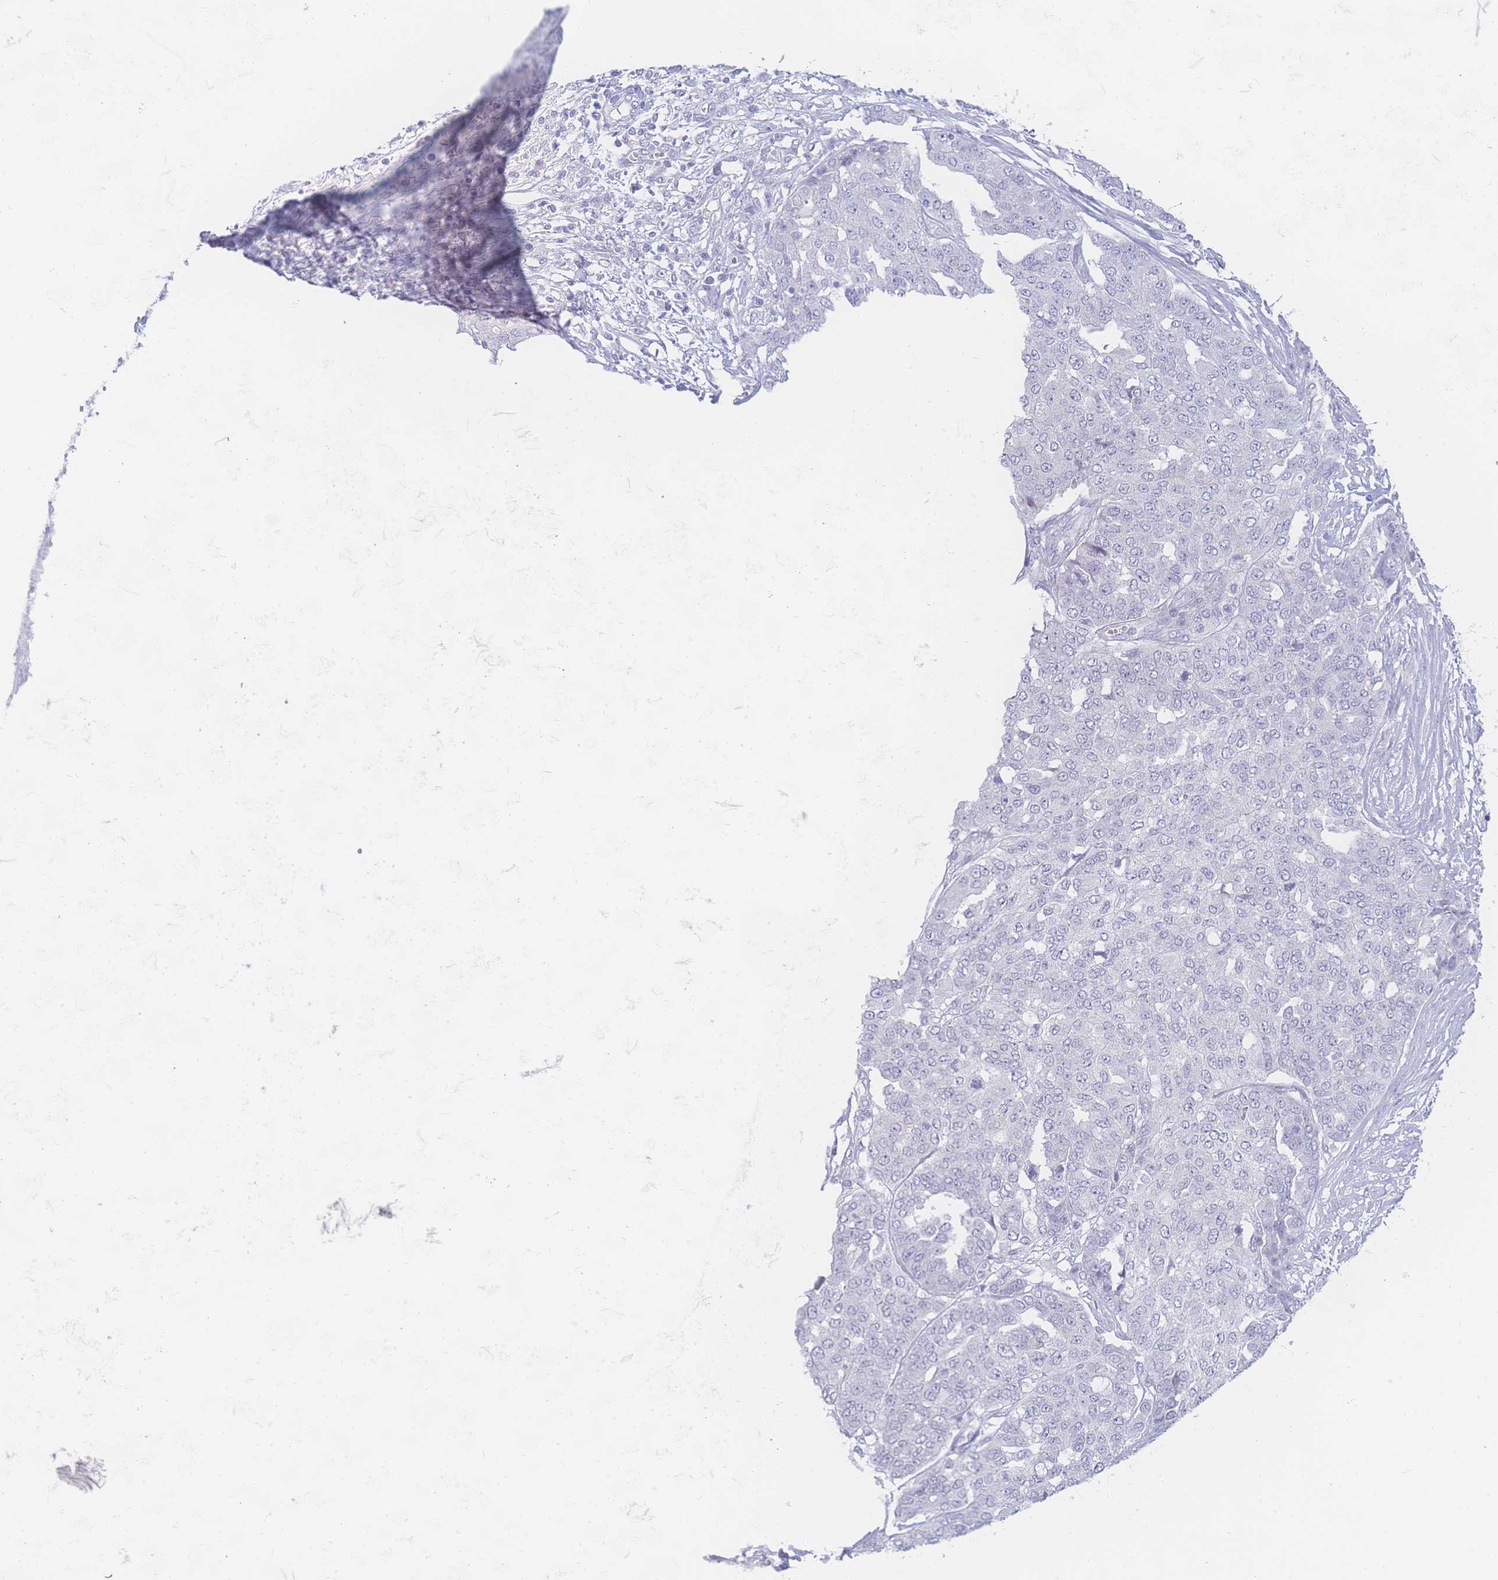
{"staining": {"intensity": "negative", "quantity": "none", "location": "none"}, "tissue": "ovarian cancer", "cell_type": "Tumor cells", "image_type": "cancer", "snomed": [{"axis": "morphology", "description": "Cystadenocarcinoma, serous, NOS"}, {"axis": "topography", "description": "Soft tissue"}, {"axis": "topography", "description": "Ovary"}], "caption": "The micrograph shows no significant staining in tumor cells of ovarian cancer.", "gene": "PRSS22", "patient": {"sex": "female", "age": 57}}